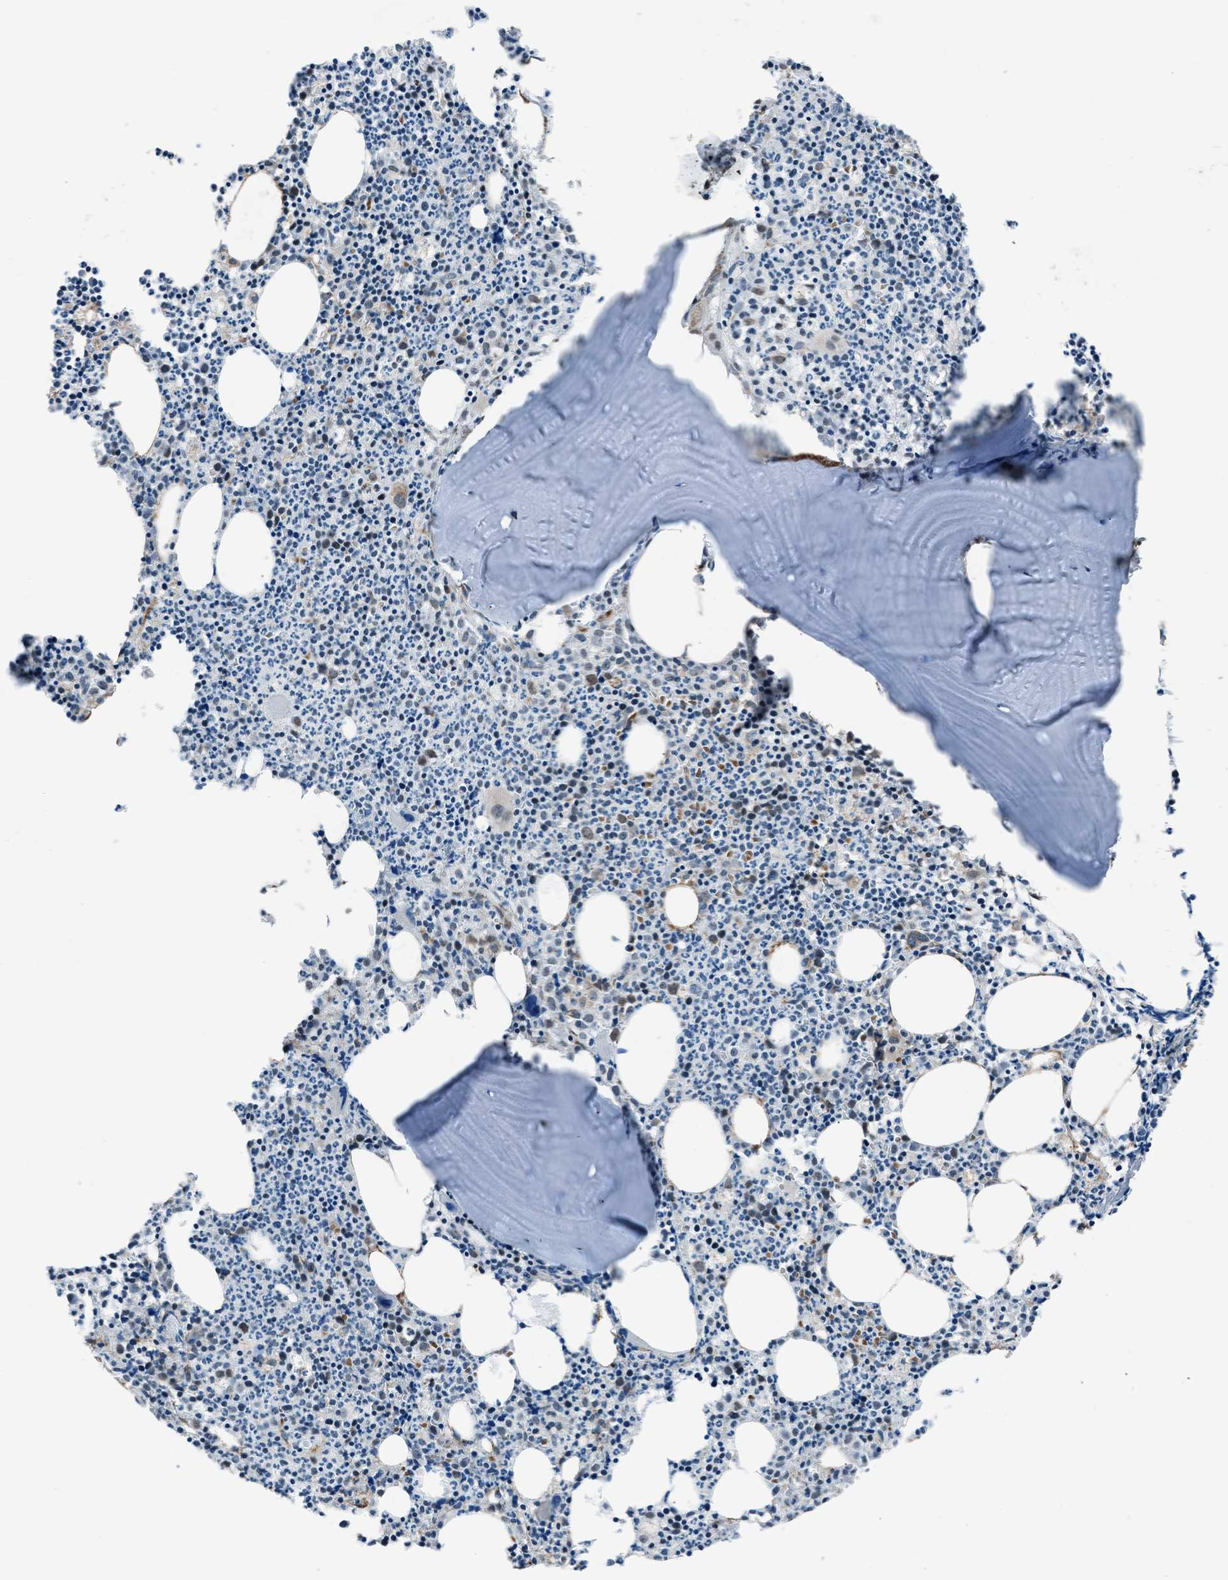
{"staining": {"intensity": "strong", "quantity": "25%-75%", "location": "nuclear"}, "tissue": "bone marrow", "cell_type": "Hematopoietic cells", "image_type": "normal", "snomed": [{"axis": "morphology", "description": "Normal tissue, NOS"}, {"axis": "morphology", "description": "Inflammation, NOS"}, {"axis": "topography", "description": "Bone marrow"}], "caption": "Bone marrow stained with immunohistochemistry shows strong nuclear expression in about 25%-75% of hematopoietic cells. (brown staining indicates protein expression, while blue staining denotes nuclei).", "gene": "MORC3", "patient": {"sex": "female", "age": 53}}